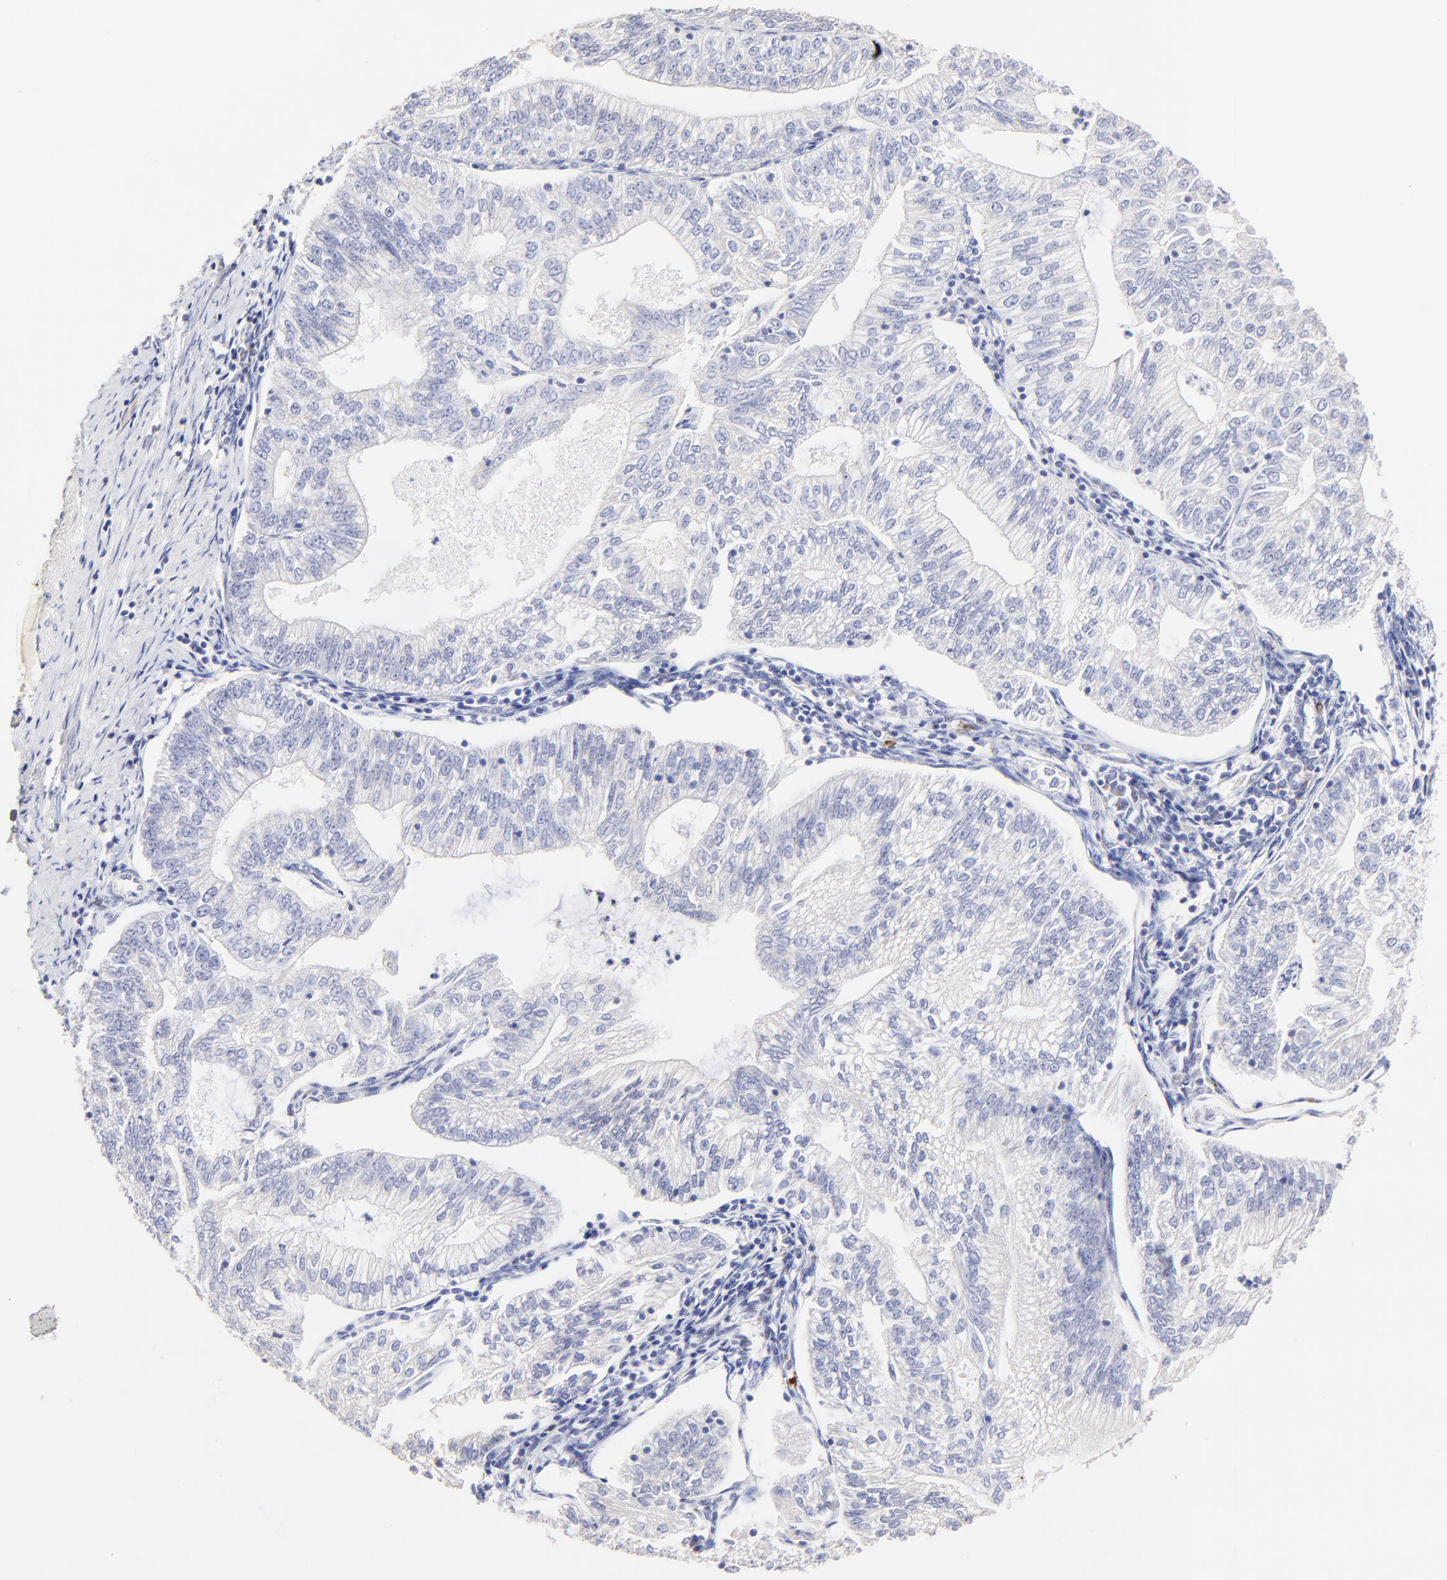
{"staining": {"intensity": "negative", "quantity": "none", "location": "none"}, "tissue": "endometrial cancer", "cell_type": "Tumor cells", "image_type": "cancer", "snomed": [{"axis": "morphology", "description": "Adenocarcinoma, NOS"}, {"axis": "topography", "description": "Endometrium"}], "caption": "This is an IHC histopathology image of human endometrial cancer. There is no staining in tumor cells.", "gene": "ASB9", "patient": {"sex": "female", "age": 69}}